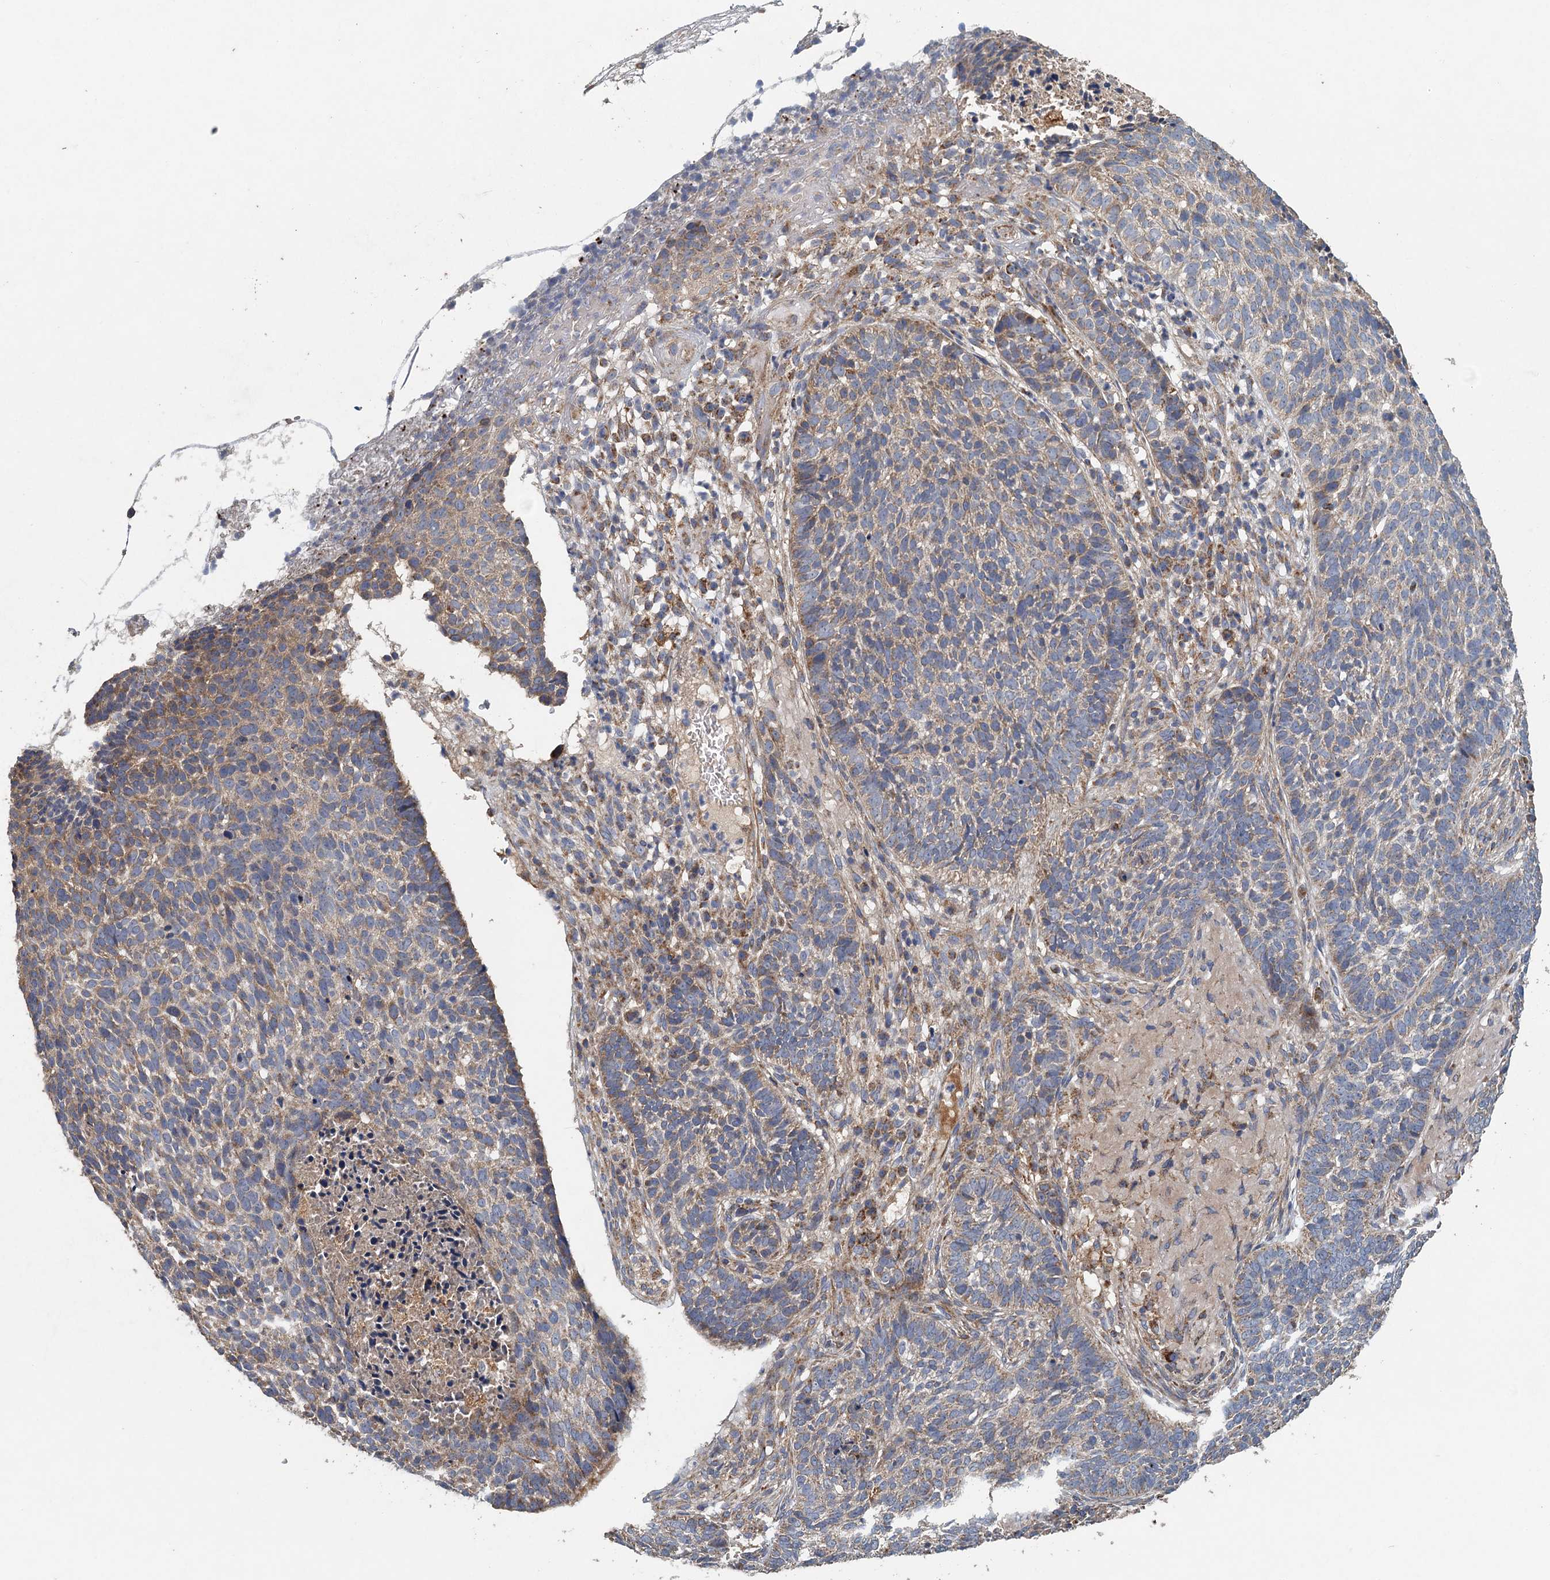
{"staining": {"intensity": "weak", "quantity": "<25%", "location": "cytoplasmic/membranous"}, "tissue": "skin cancer", "cell_type": "Tumor cells", "image_type": "cancer", "snomed": [{"axis": "morphology", "description": "Basal cell carcinoma"}, {"axis": "topography", "description": "Skin"}], "caption": "Tumor cells show no significant protein staining in skin basal cell carcinoma.", "gene": "BCS1L", "patient": {"sex": "male", "age": 85}}